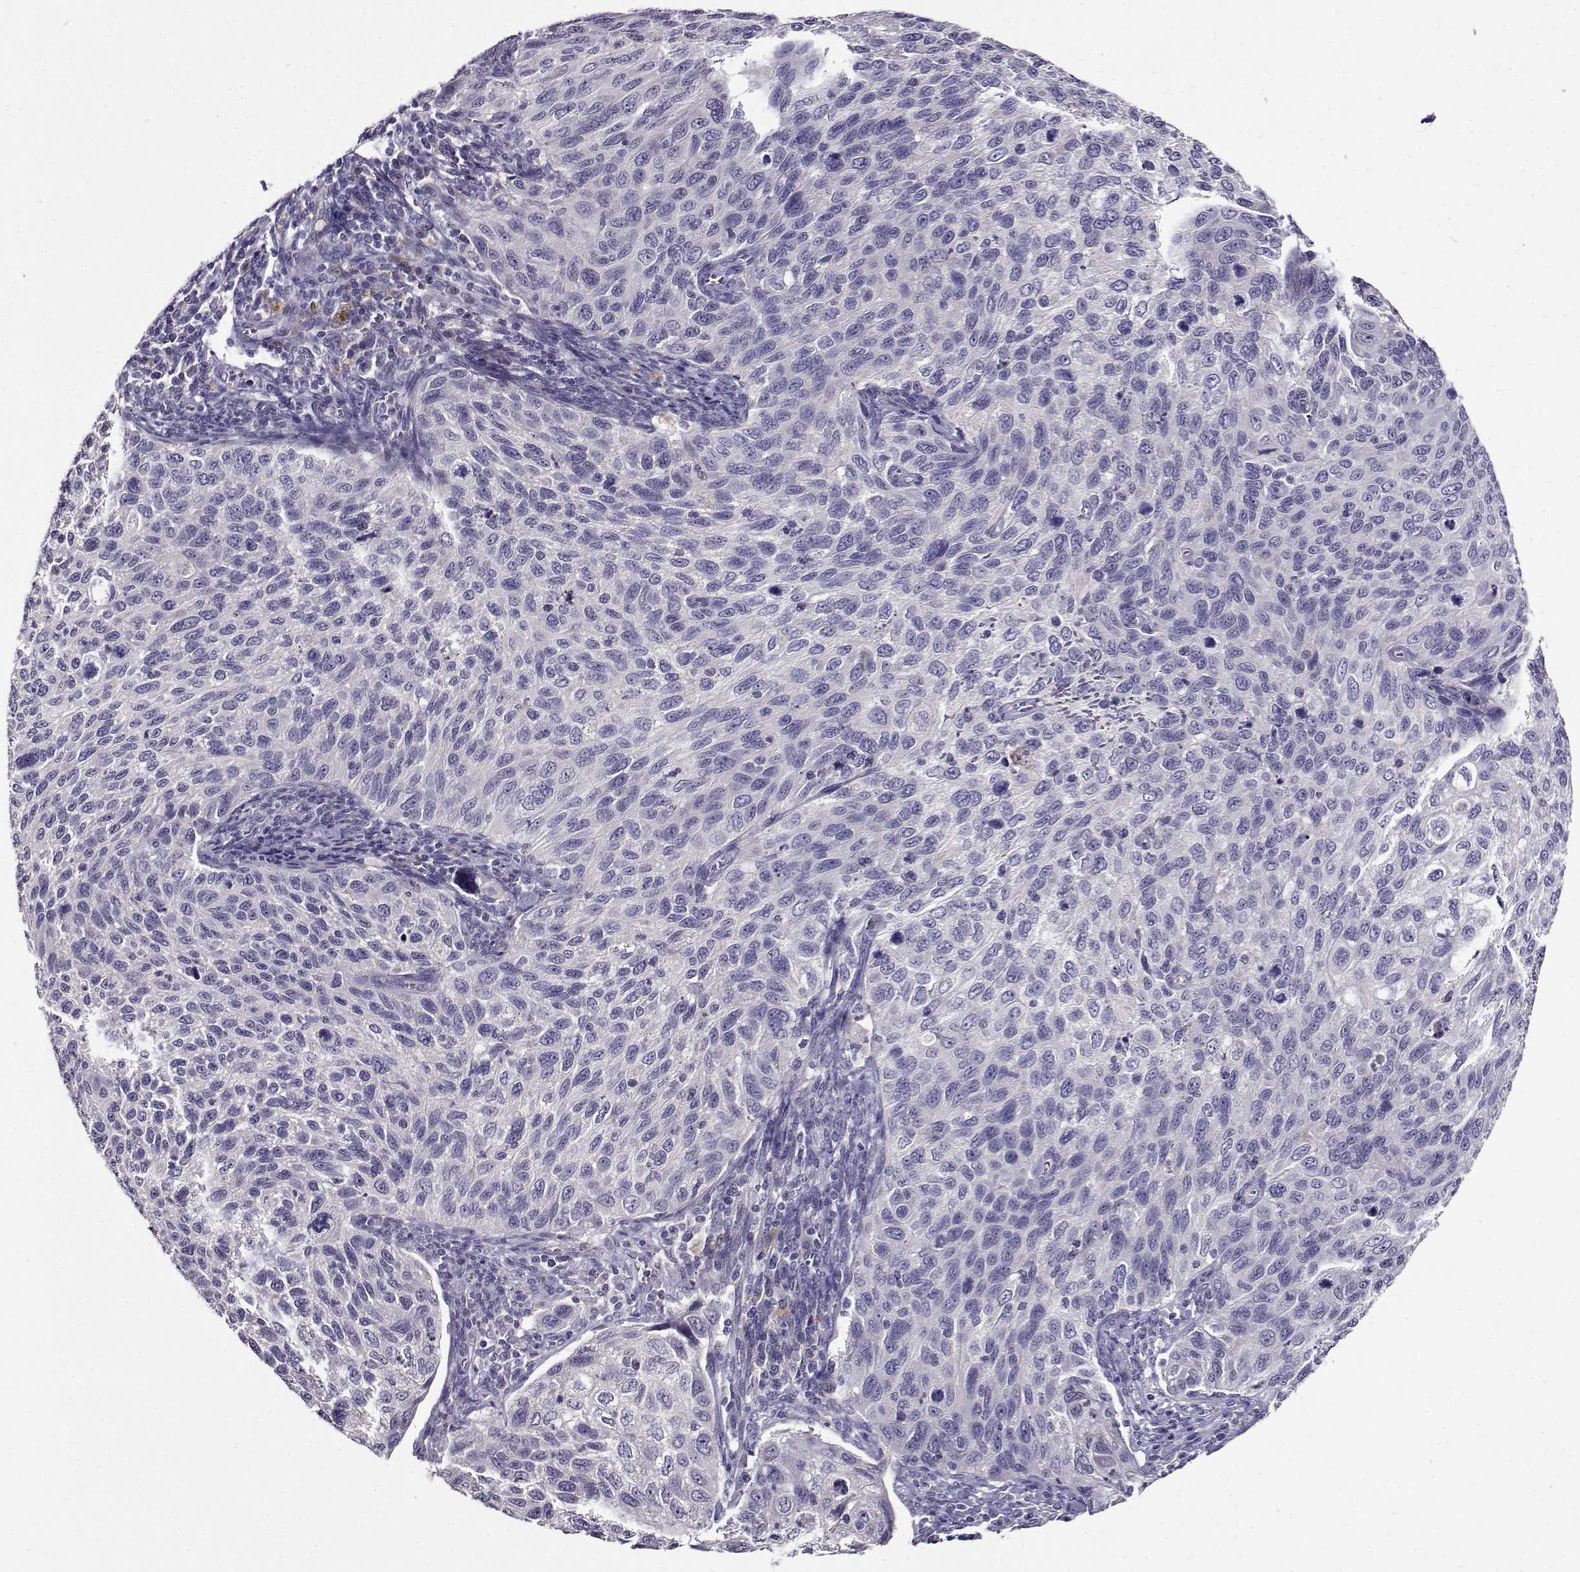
{"staining": {"intensity": "negative", "quantity": "none", "location": "none"}, "tissue": "cervical cancer", "cell_type": "Tumor cells", "image_type": "cancer", "snomed": [{"axis": "morphology", "description": "Squamous cell carcinoma, NOS"}, {"axis": "topography", "description": "Cervix"}], "caption": "DAB (3,3'-diaminobenzidine) immunohistochemical staining of cervical cancer exhibits no significant staining in tumor cells.", "gene": "PAEP", "patient": {"sex": "female", "age": 70}}